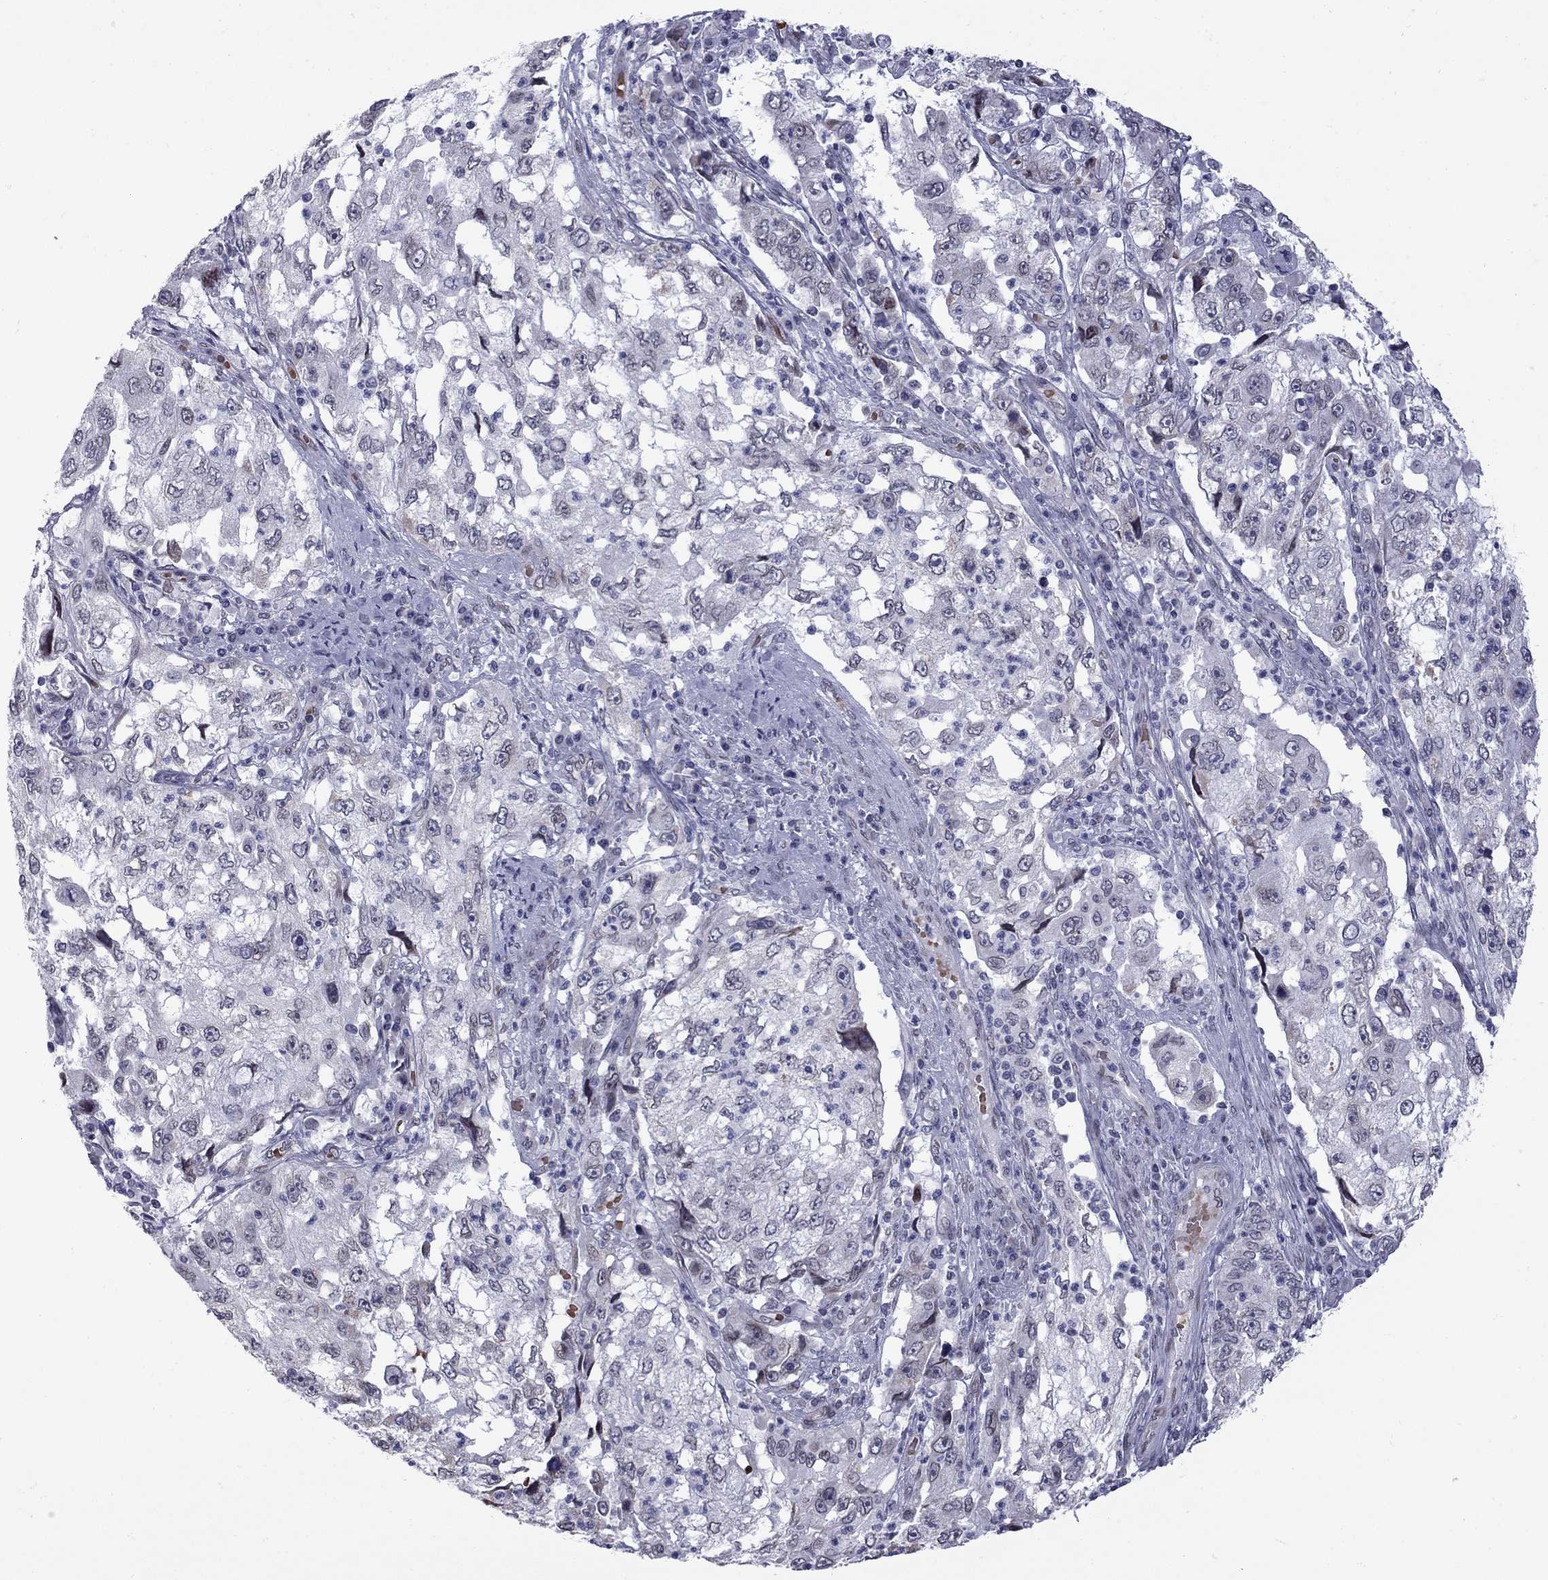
{"staining": {"intensity": "weak", "quantity": "<25%", "location": "cytoplasmic/membranous"}, "tissue": "cervical cancer", "cell_type": "Tumor cells", "image_type": "cancer", "snomed": [{"axis": "morphology", "description": "Squamous cell carcinoma, NOS"}, {"axis": "topography", "description": "Cervix"}], "caption": "There is no significant staining in tumor cells of cervical cancer.", "gene": "CLTCL1", "patient": {"sex": "female", "age": 36}}